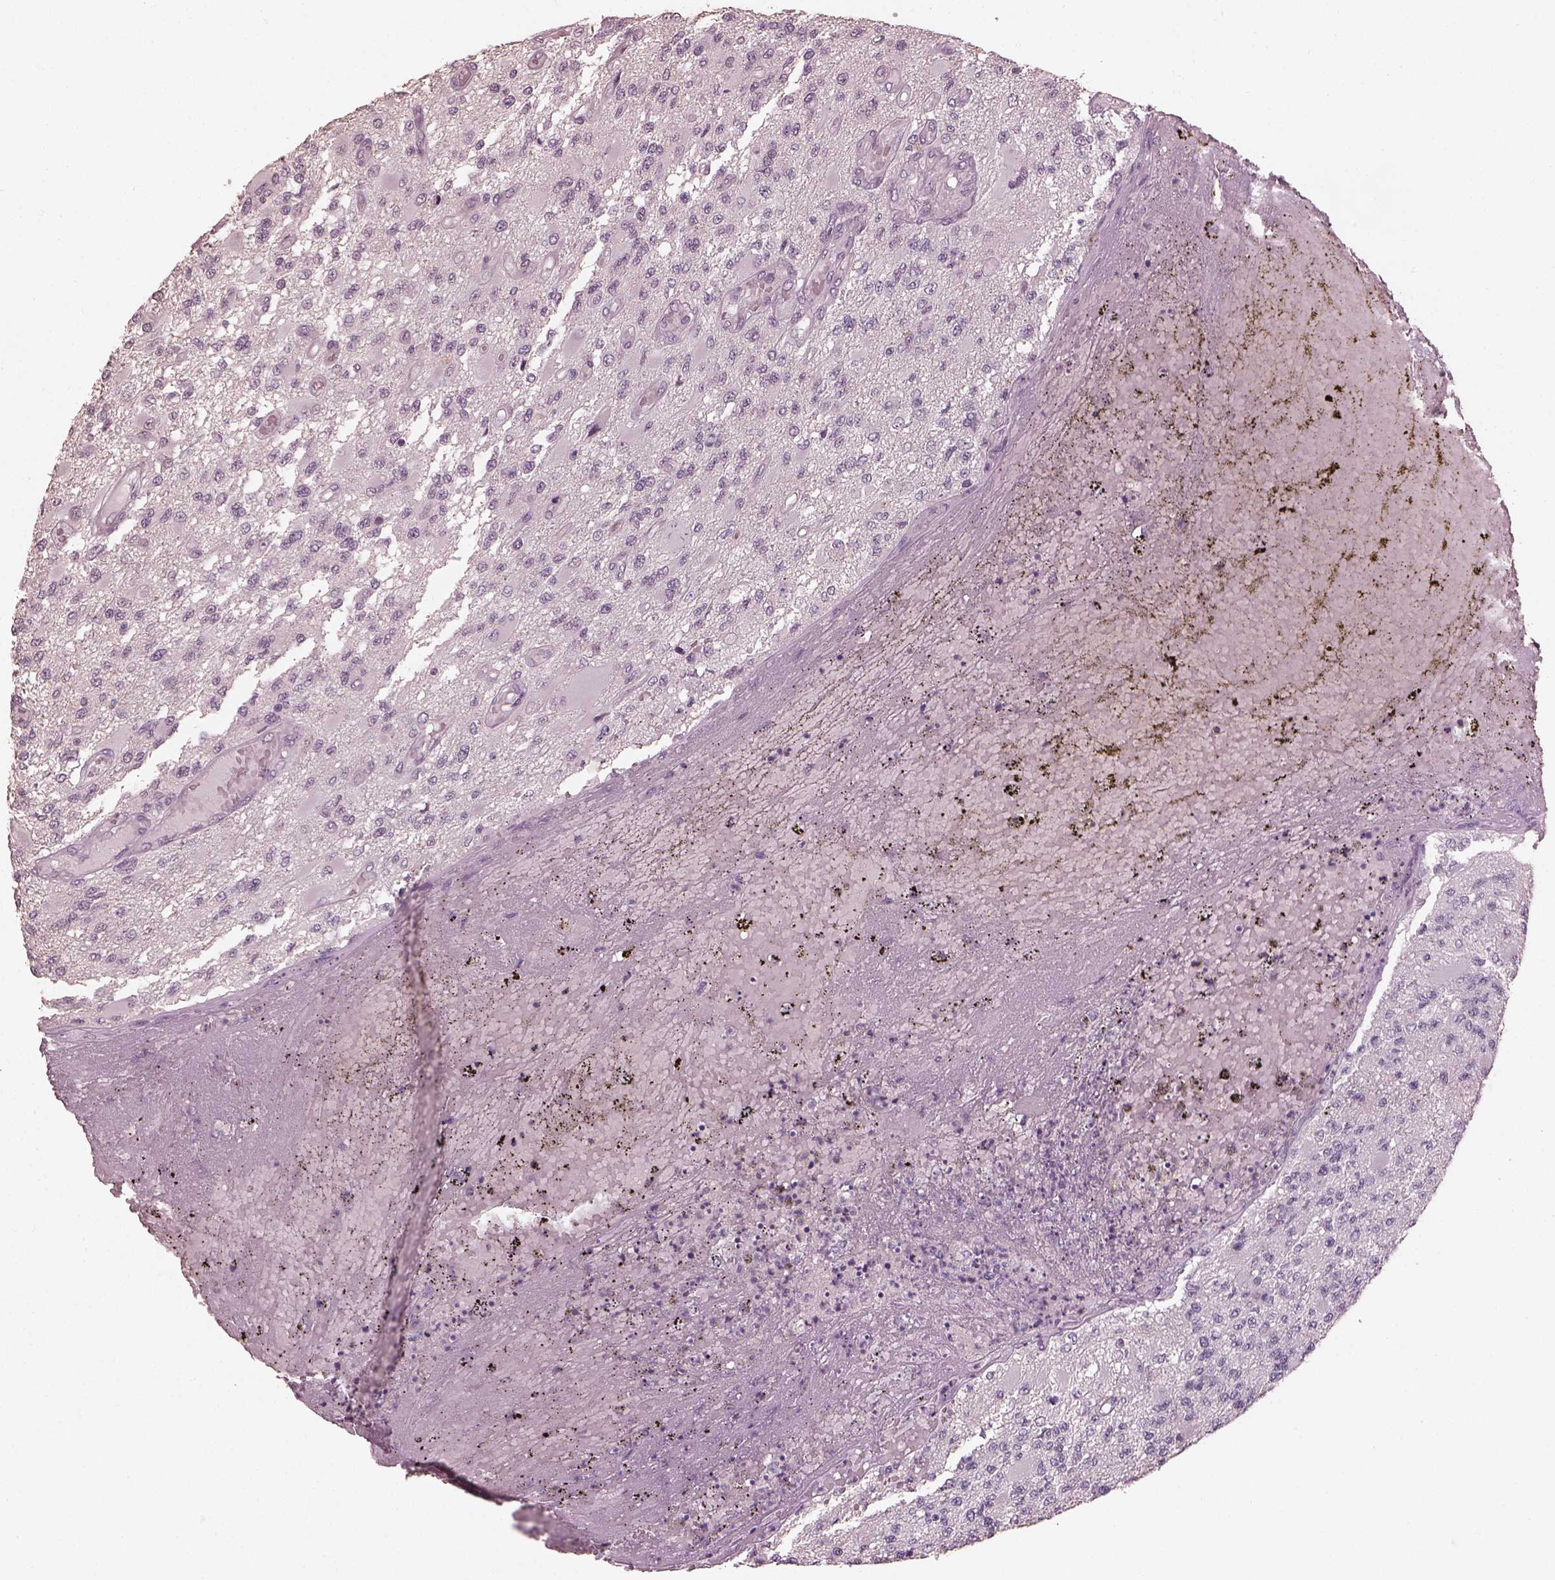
{"staining": {"intensity": "negative", "quantity": "none", "location": "none"}, "tissue": "glioma", "cell_type": "Tumor cells", "image_type": "cancer", "snomed": [{"axis": "morphology", "description": "Glioma, malignant, High grade"}, {"axis": "topography", "description": "Brain"}], "caption": "Tumor cells are negative for protein expression in human malignant high-grade glioma.", "gene": "OPTC", "patient": {"sex": "female", "age": 63}}